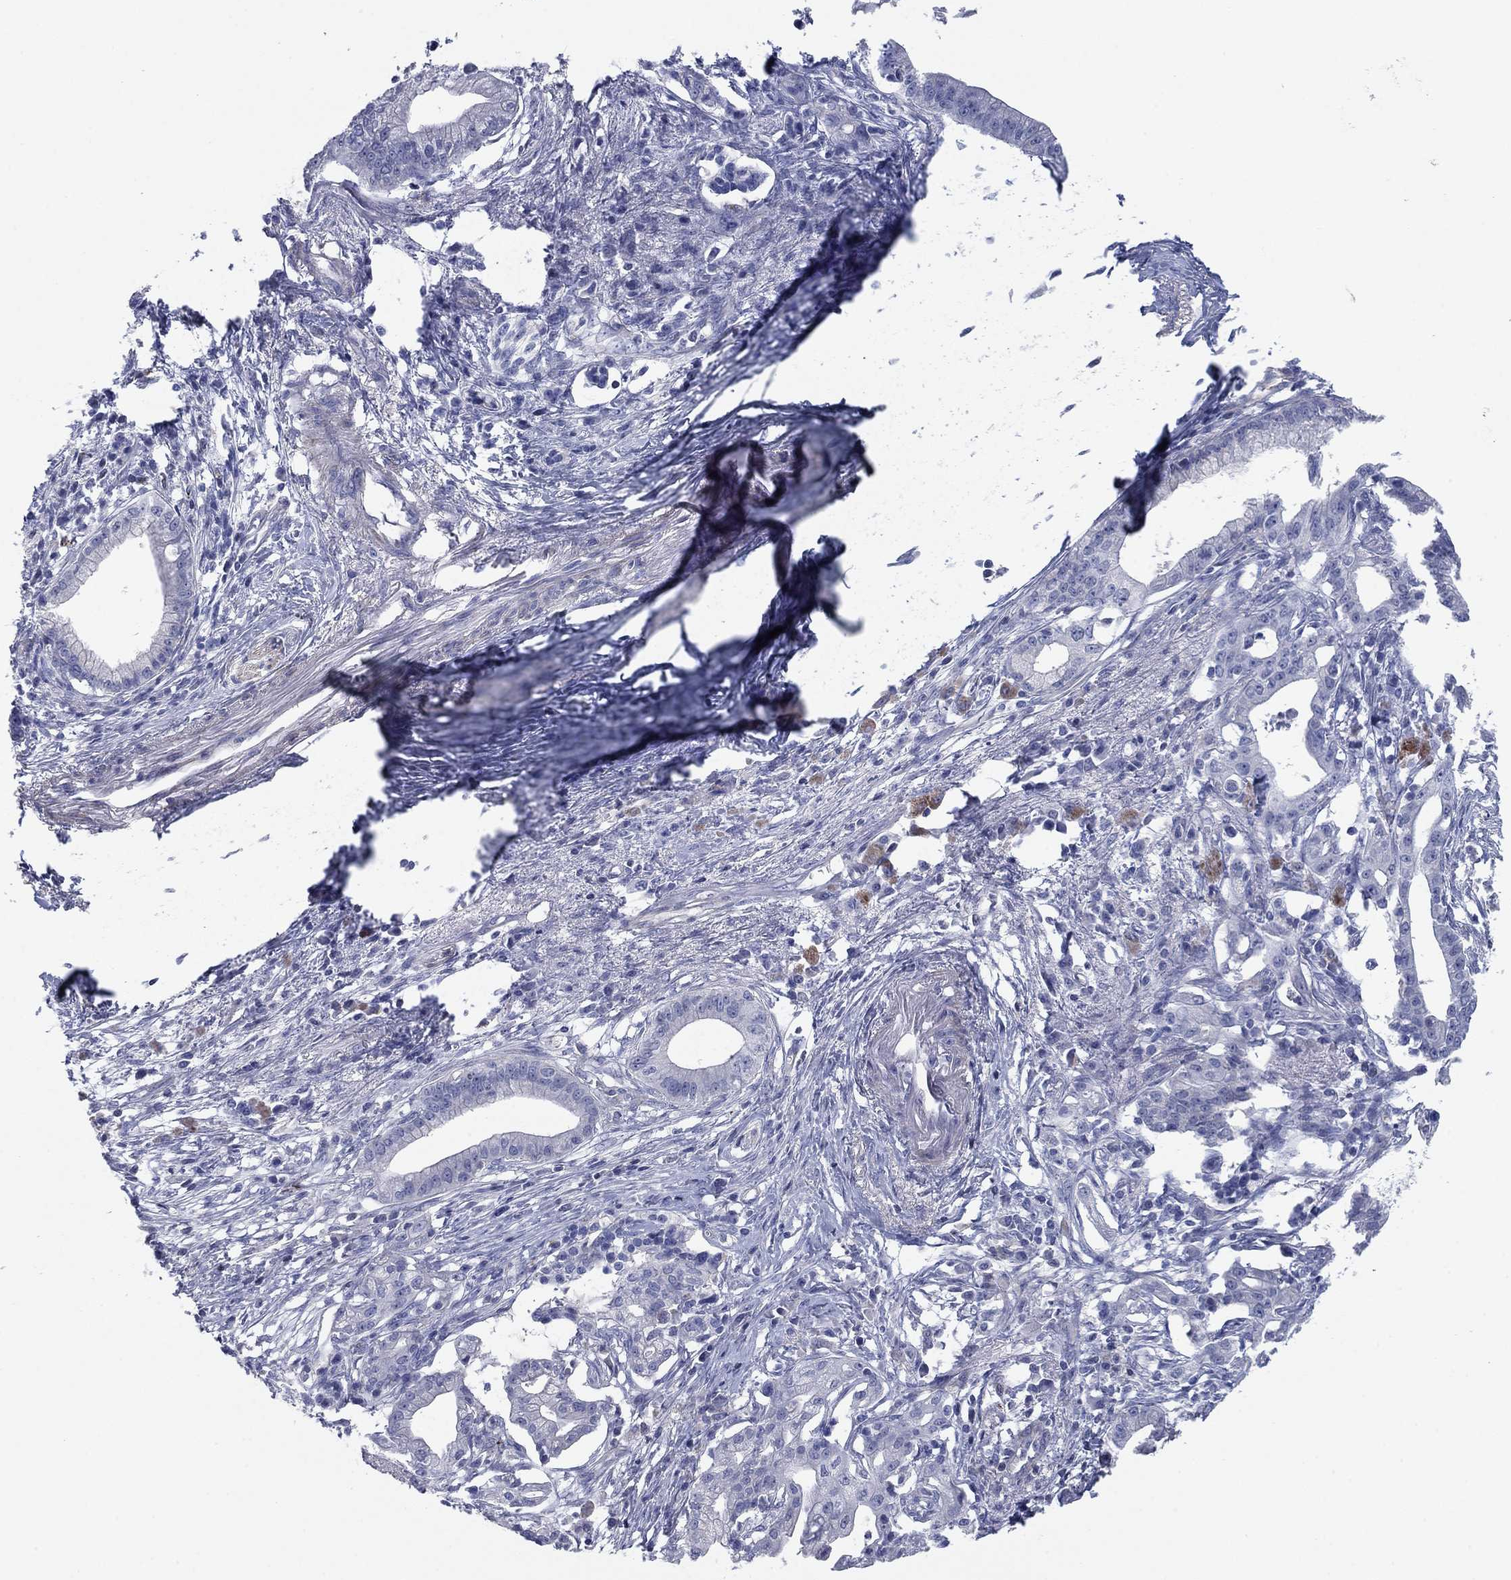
{"staining": {"intensity": "negative", "quantity": "none", "location": "none"}, "tissue": "pancreatic cancer", "cell_type": "Tumor cells", "image_type": "cancer", "snomed": [{"axis": "morphology", "description": "Normal tissue, NOS"}, {"axis": "morphology", "description": "Adenocarcinoma, NOS"}, {"axis": "topography", "description": "Pancreas"}], "caption": "This photomicrograph is of adenocarcinoma (pancreatic) stained with IHC to label a protein in brown with the nuclei are counter-stained blue. There is no positivity in tumor cells.", "gene": "PSD4", "patient": {"sex": "female", "age": 58}}